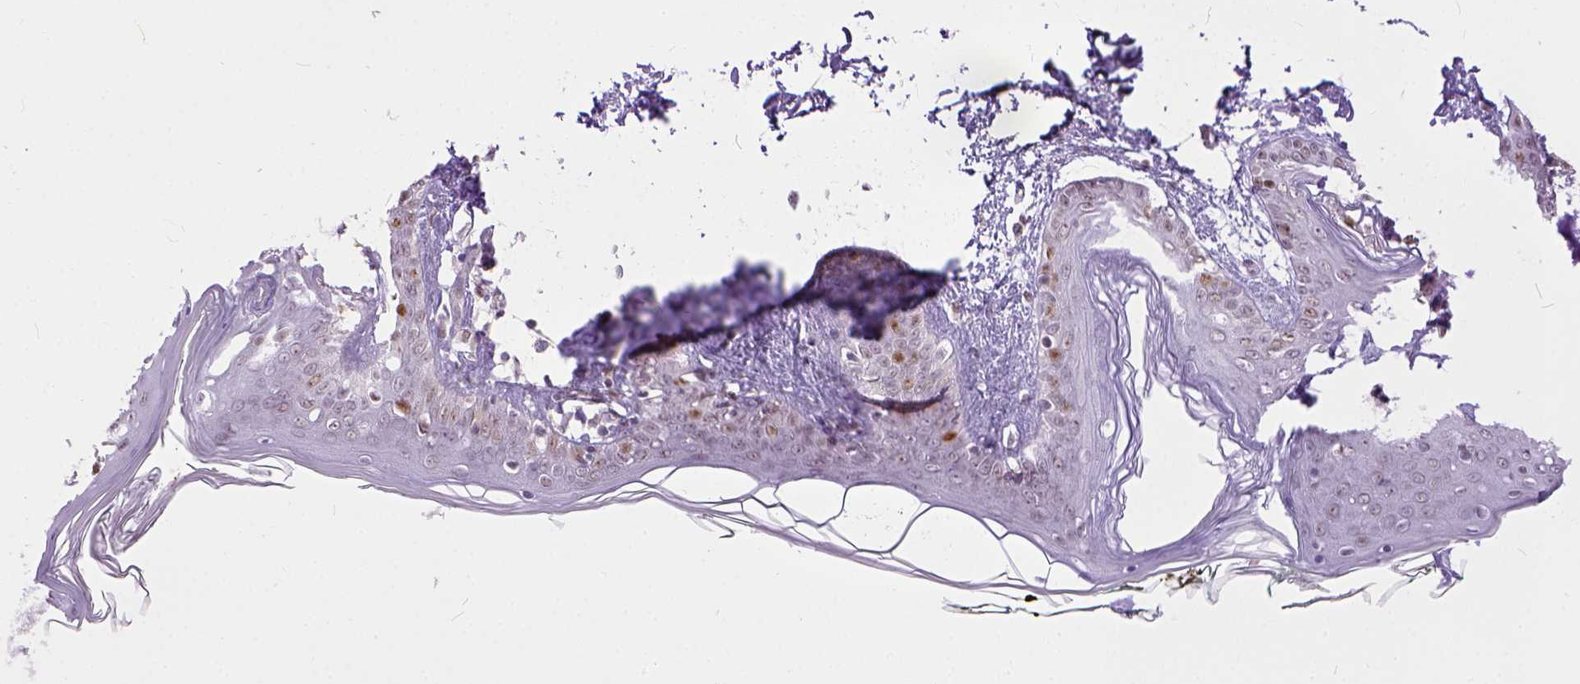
{"staining": {"intensity": "moderate", "quantity": ">75%", "location": "nuclear"}, "tissue": "skin", "cell_type": "Fibroblasts", "image_type": "normal", "snomed": [{"axis": "morphology", "description": "Normal tissue, NOS"}, {"axis": "topography", "description": "Skin"}], "caption": "Immunohistochemistry (IHC) (DAB (3,3'-diaminobenzidine)) staining of normal skin demonstrates moderate nuclear protein staining in about >75% of fibroblasts. The staining was performed using DAB to visualize the protein expression in brown, while the nuclei were stained in blue with hematoxylin (Magnification: 20x).", "gene": "ERCC1", "patient": {"sex": "female", "age": 34}}